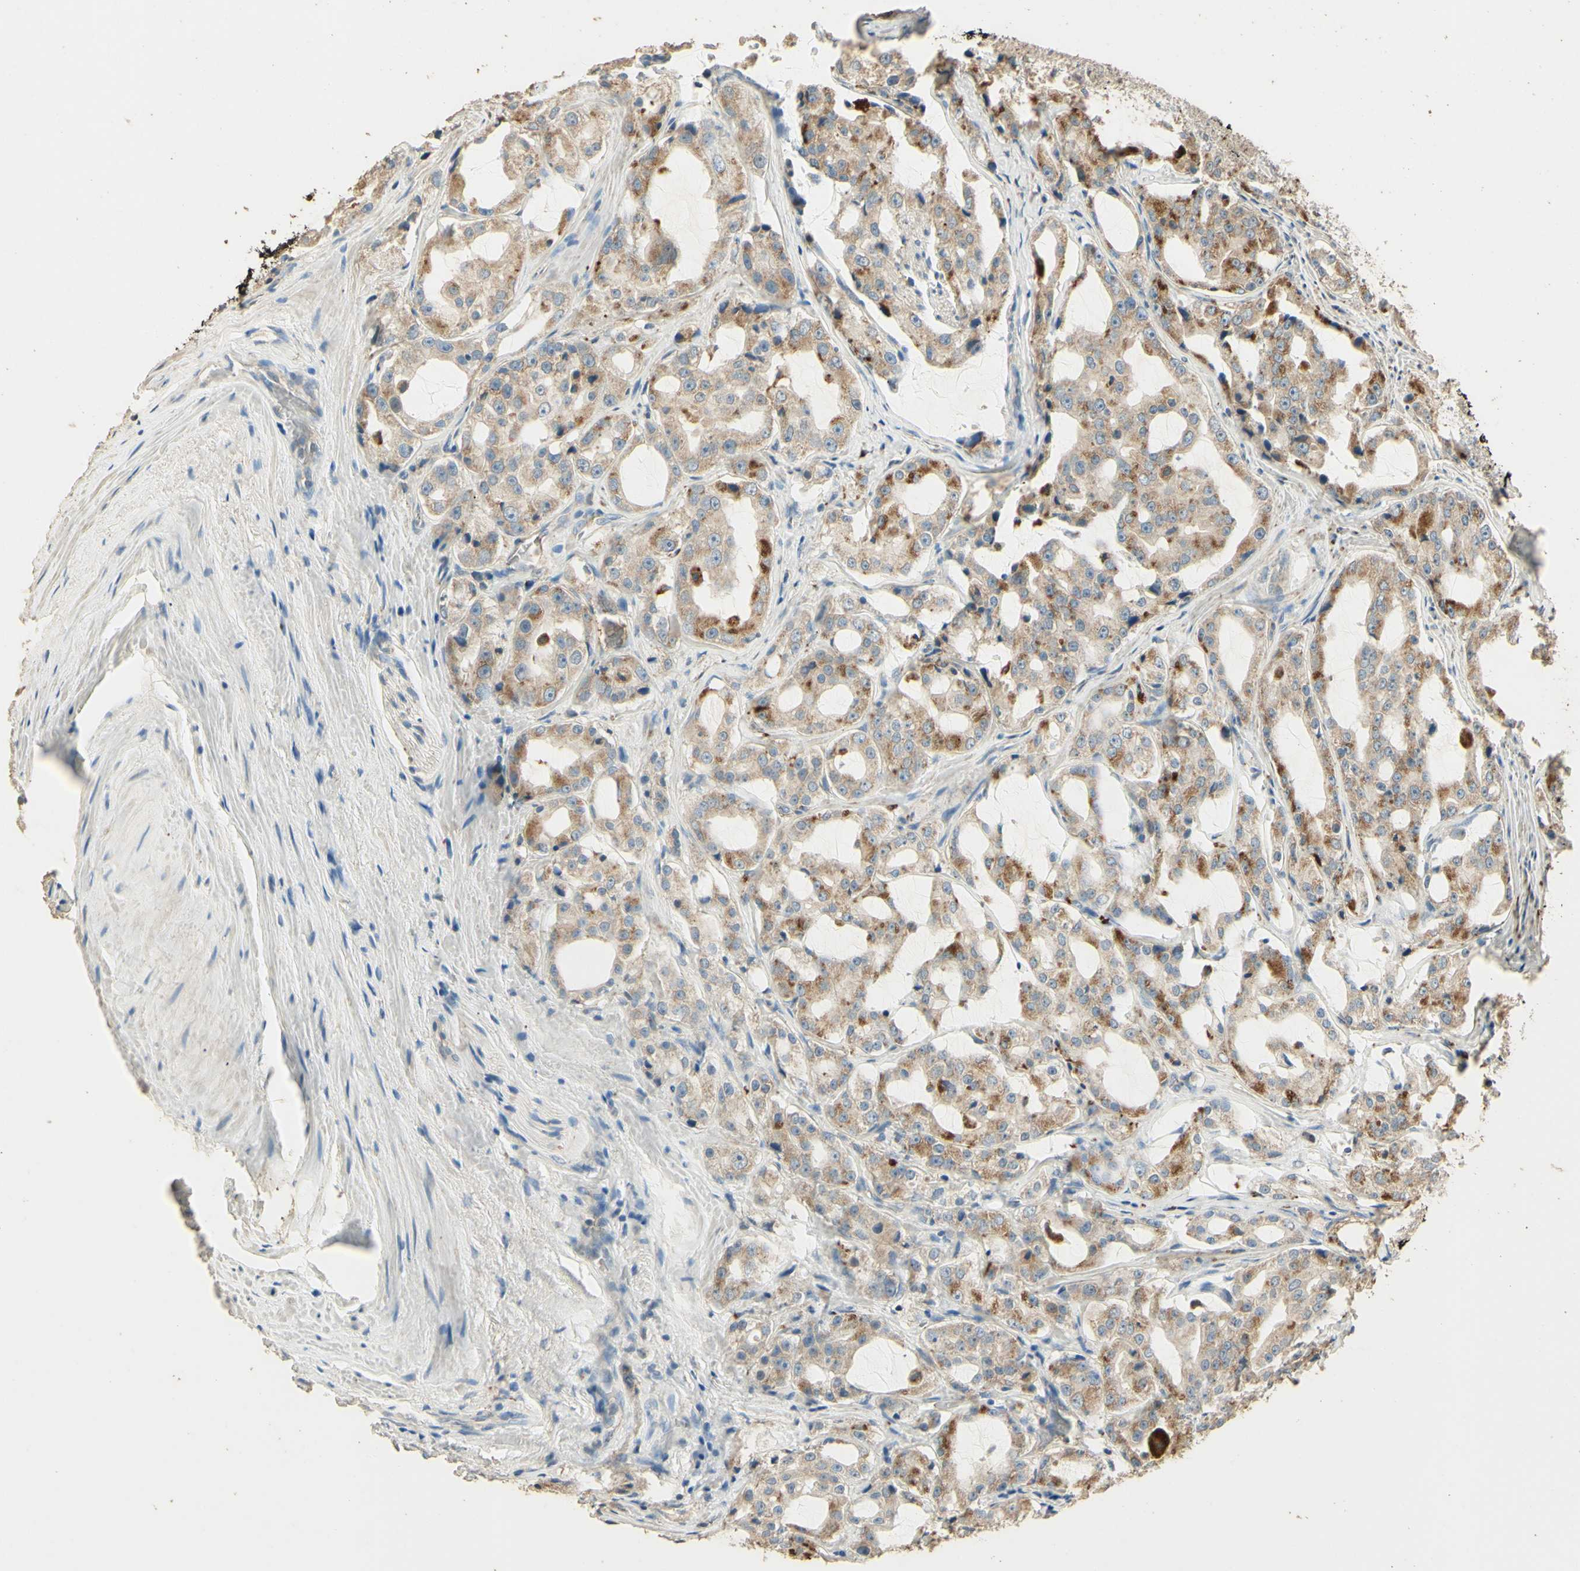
{"staining": {"intensity": "moderate", "quantity": ">75%", "location": "cytoplasmic/membranous"}, "tissue": "prostate cancer", "cell_type": "Tumor cells", "image_type": "cancer", "snomed": [{"axis": "morphology", "description": "Adenocarcinoma, High grade"}, {"axis": "topography", "description": "Prostate"}], "caption": "Immunohistochemical staining of prostate cancer reveals medium levels of moderate cytoplasmic/membranous protein expression in about >75% of tumor cells. (DAB IHC, brown staining for protein, blue staining for nuclei).", "gene": "ARHGEF17", "patient": {"sex": "male", "age": 73}}